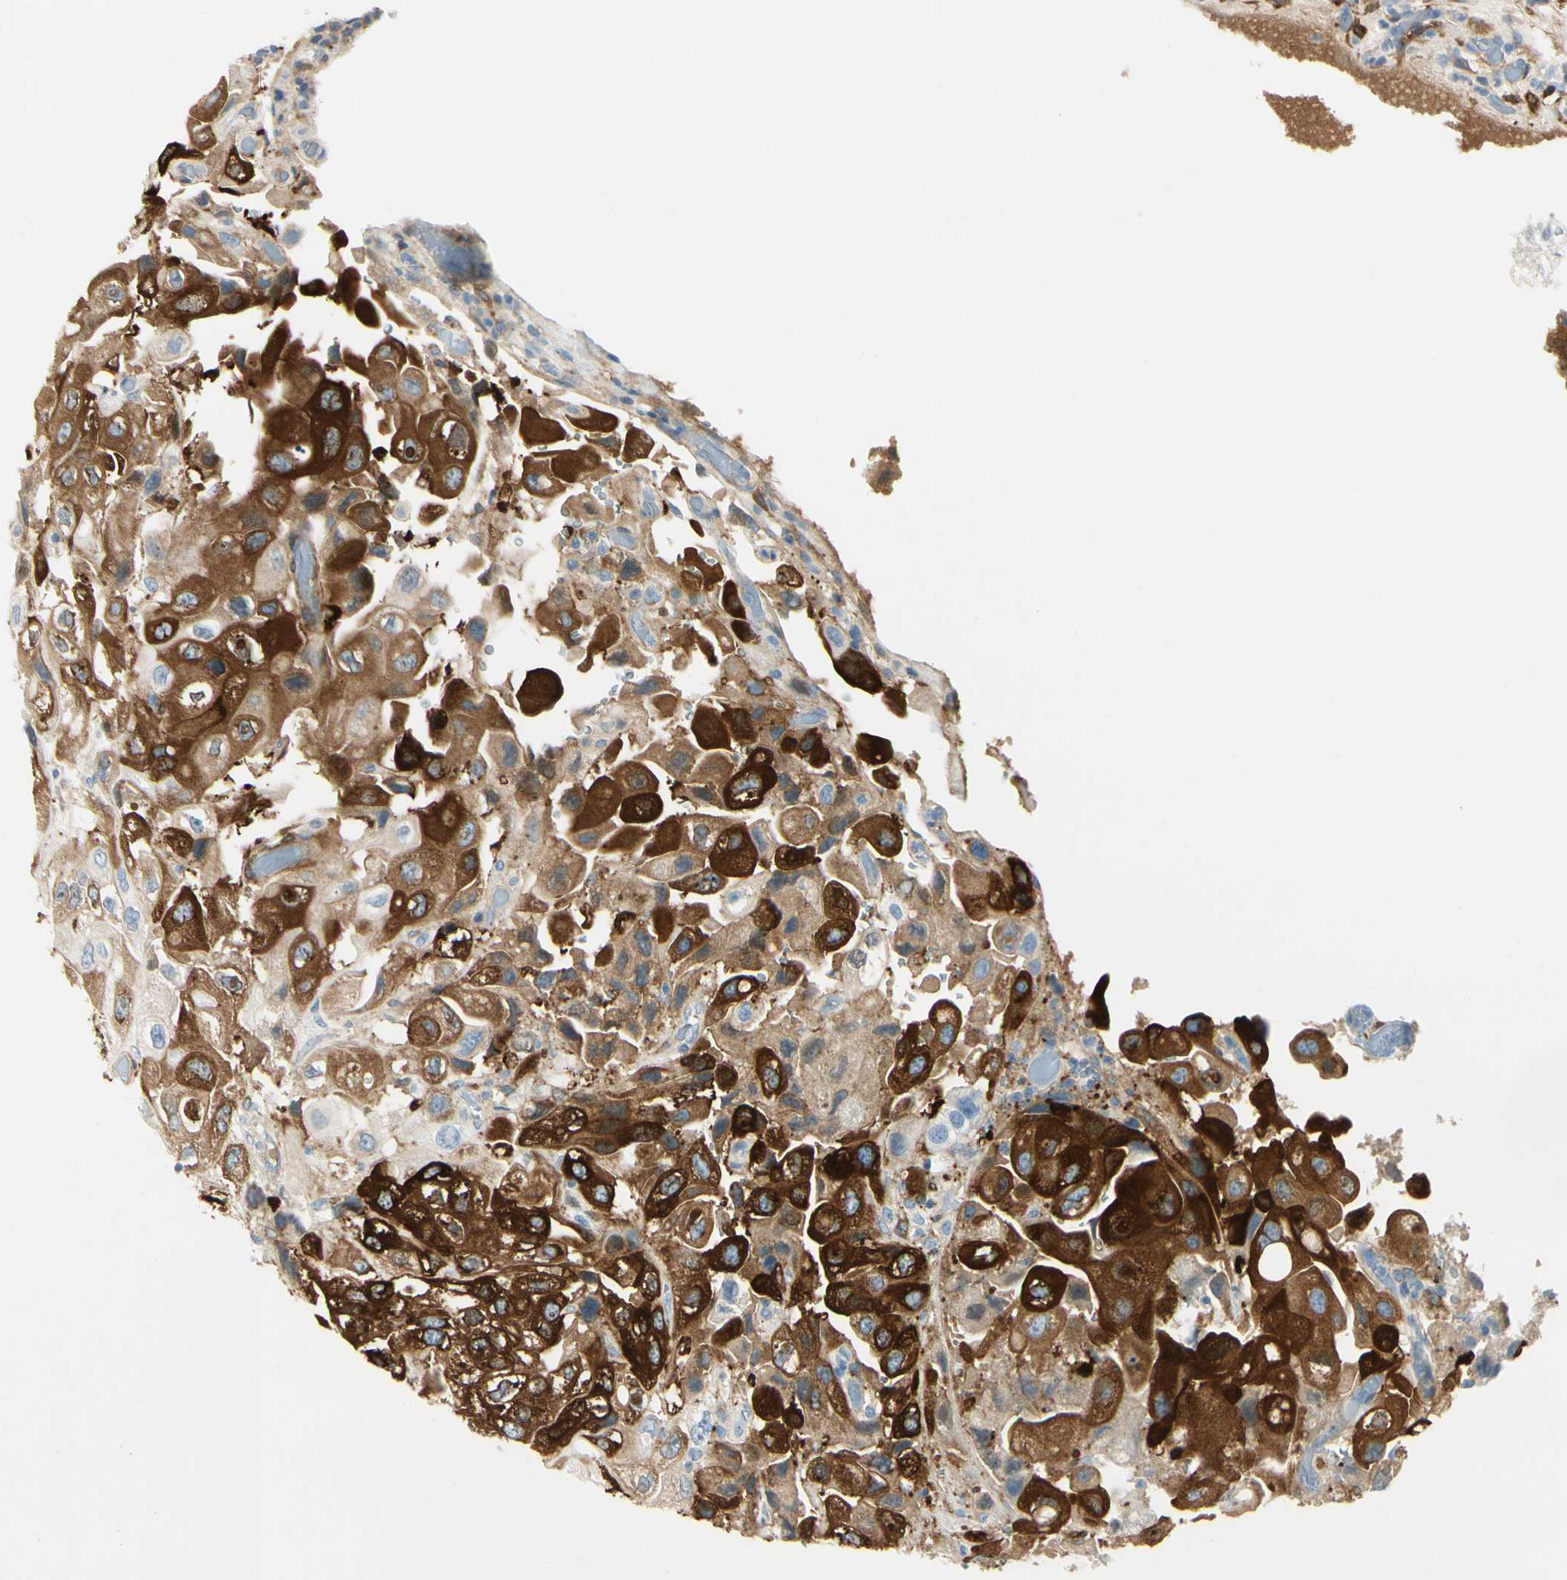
{"staining": {"intensity": "strong", "quantity": "25%-75%", "location": "cytoplasmic/membranous"}, "tissue": "urothelial cancer", "cell_type": "Tumor cells", "image_type": "cancer", "snomed": [{"axis": "morphology", "description": "Urothelial carcinoma, High grade"}, {"axis": "topography", "description": "Urinary bladder"}], "caption": "The image shows staining of urothelial carcinoma (high-grade), revealing strong cytoplasmic/membranous protein staining (brown color) within tumor cells. The staining was performed using DAB, with brown indicating positive protein expression. Nuclei are stained blue with hematoxylin.", "gene": "AMPH", "patient": {"sex": "female", "age": 64}}